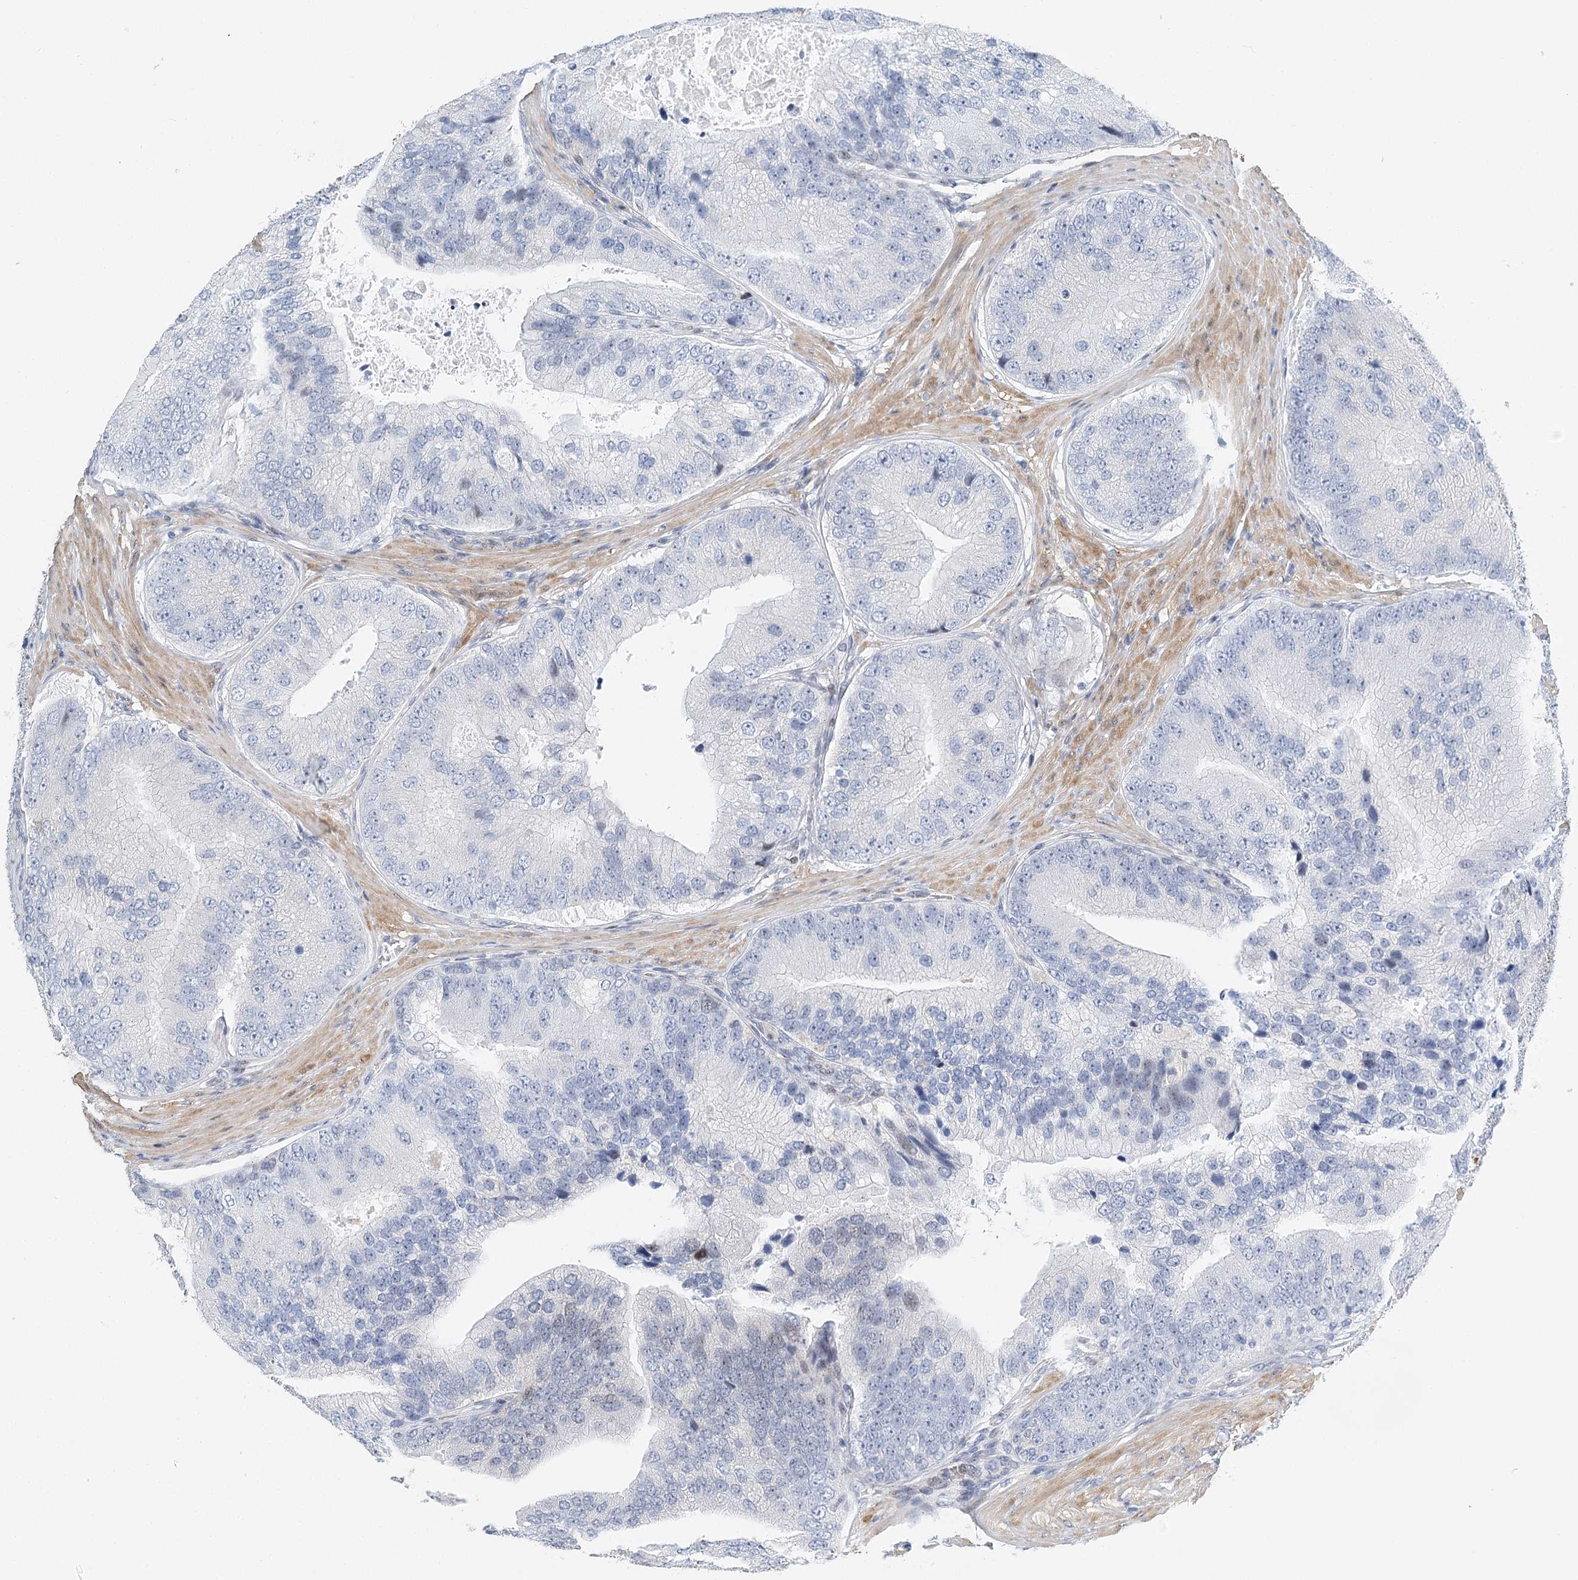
{"staining": {"intensity": "negative", "quantity": "none", "location": "none"}, "tissue": "prostate cancer", "cell_type": "Tumor cells", "image_type": "cancer", "snomed": [{"axis": "morphology", "description": "Adenocarcinoma, High grade"}, {"axis": "topography", "description": "Prostate"}], "caption": "A high-resolution photomicrograph shows immunohistochemistry staining of prostate high-grade adenocarcinoma, which reveals no significant positivity in tumor cells.", "gene": "CAMTA1", "patient": {"sex": "male", "age": 70}}